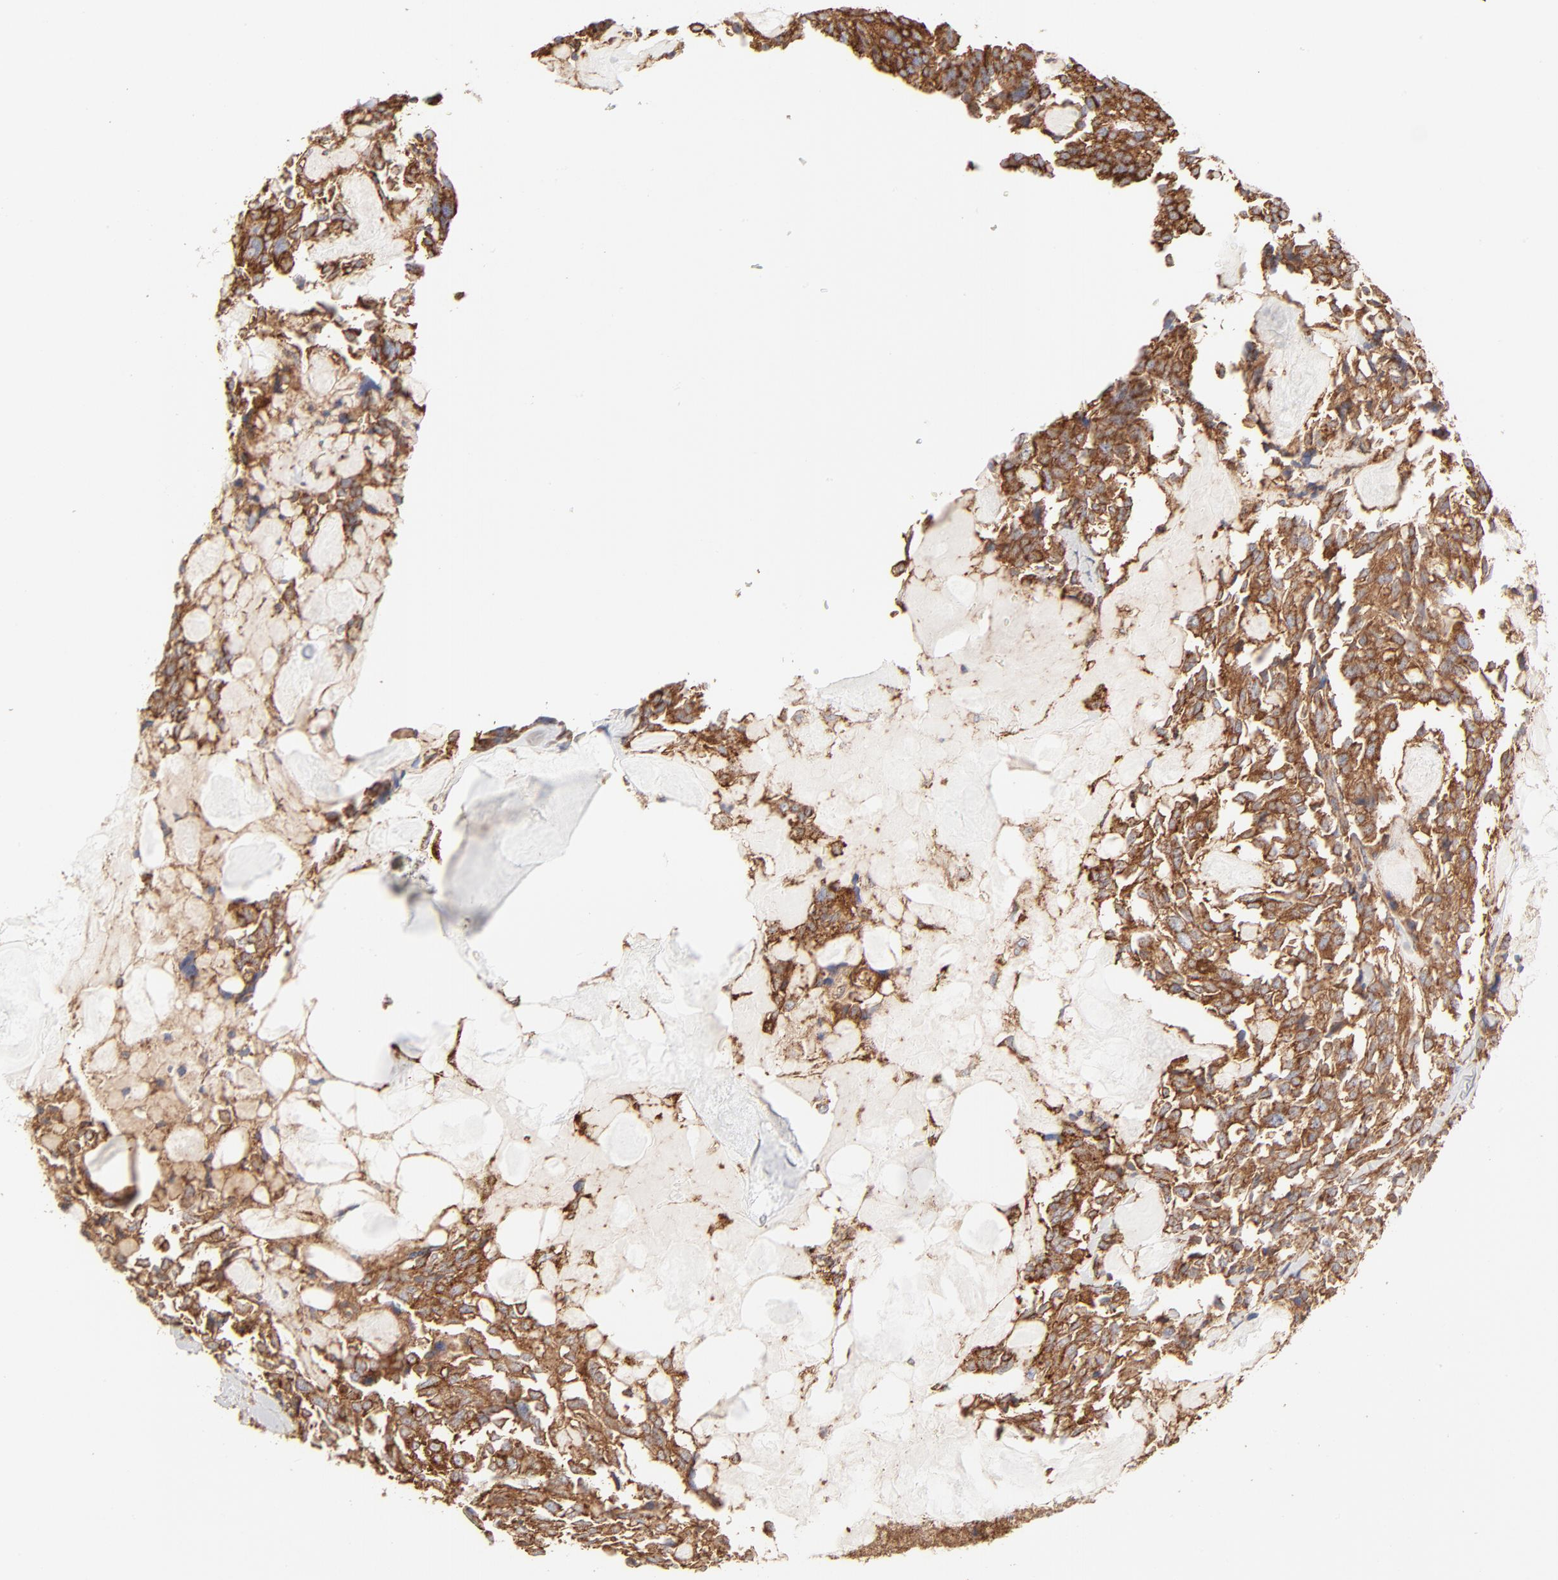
{"staining": {"intensity": "strong", "quantity": ">75%", "location": "cytoplasmic/membranous"}, "tissue": "thyroid cancer", "cell_type": "Tumor cells", "image_type": "cancer", "snomed": [{"axis": "morphology", "description": "Carcinoma, NOS"}, {"axis": "morphology", "description": "Carcinoid, malignant, NOS"}, {"axis": "topography", "description": "Thyroid gland"}], "caption": "A high amount of strong cytoplasmic/membranous expression is seen in approximately >75% of tumor cells in thyroid cancer (malignant carcinoid) tissue.", "gene": "CLTB", "patient": {"sex": "male", "age": 33}}